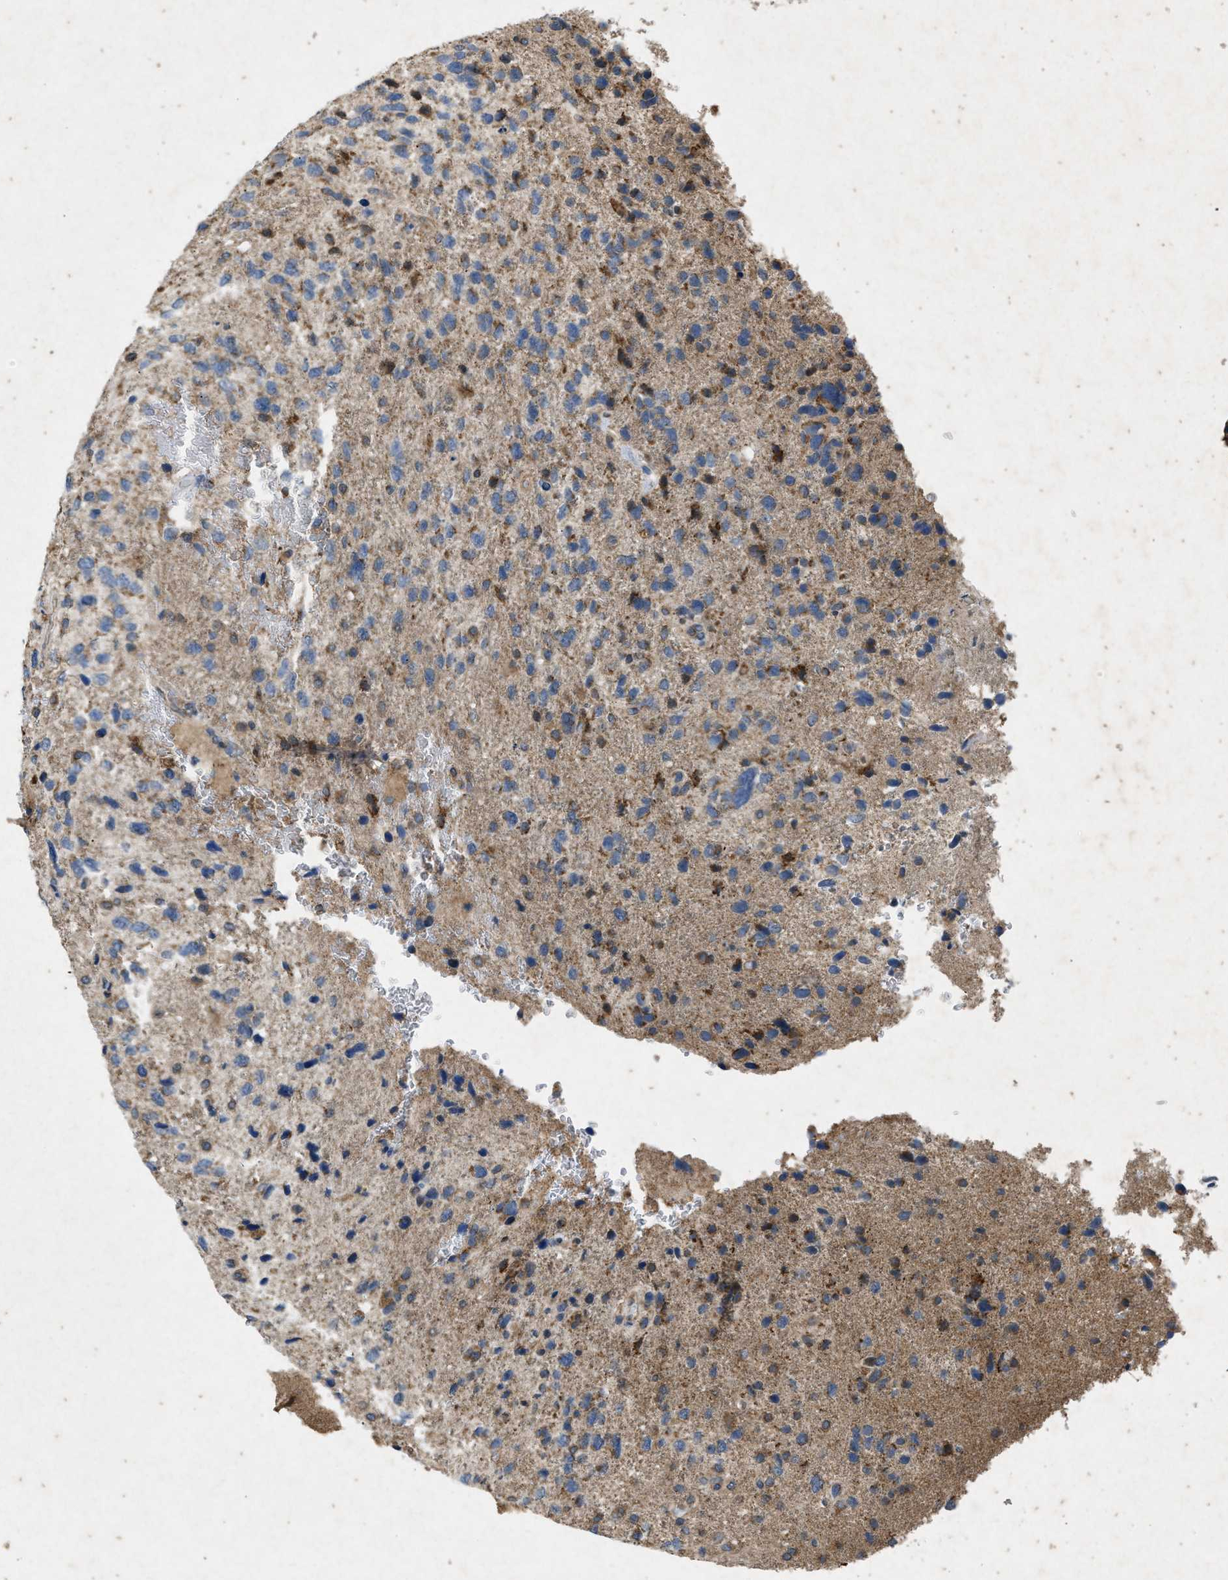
{"staining": {"intensity": "moderate", "quantity": ">75%", "location": "cytoplasmic/membranous"}, "tissue": "glioma", "cell_type": "Tumor cells", "image_type": "cancer", "snomed": [{"axis": "morphology", "description": "Glioma, malignant, High grade"}, {"axis": "topography", "description": "Brain"}], "caption": "A brown stain highlights moderate cytoplasmic/membranous expression of a protein in malignant glioma (high-grade) tumor cells.", "gene": "PRKG2", "patient": {"sex": "female", "age": 58}}